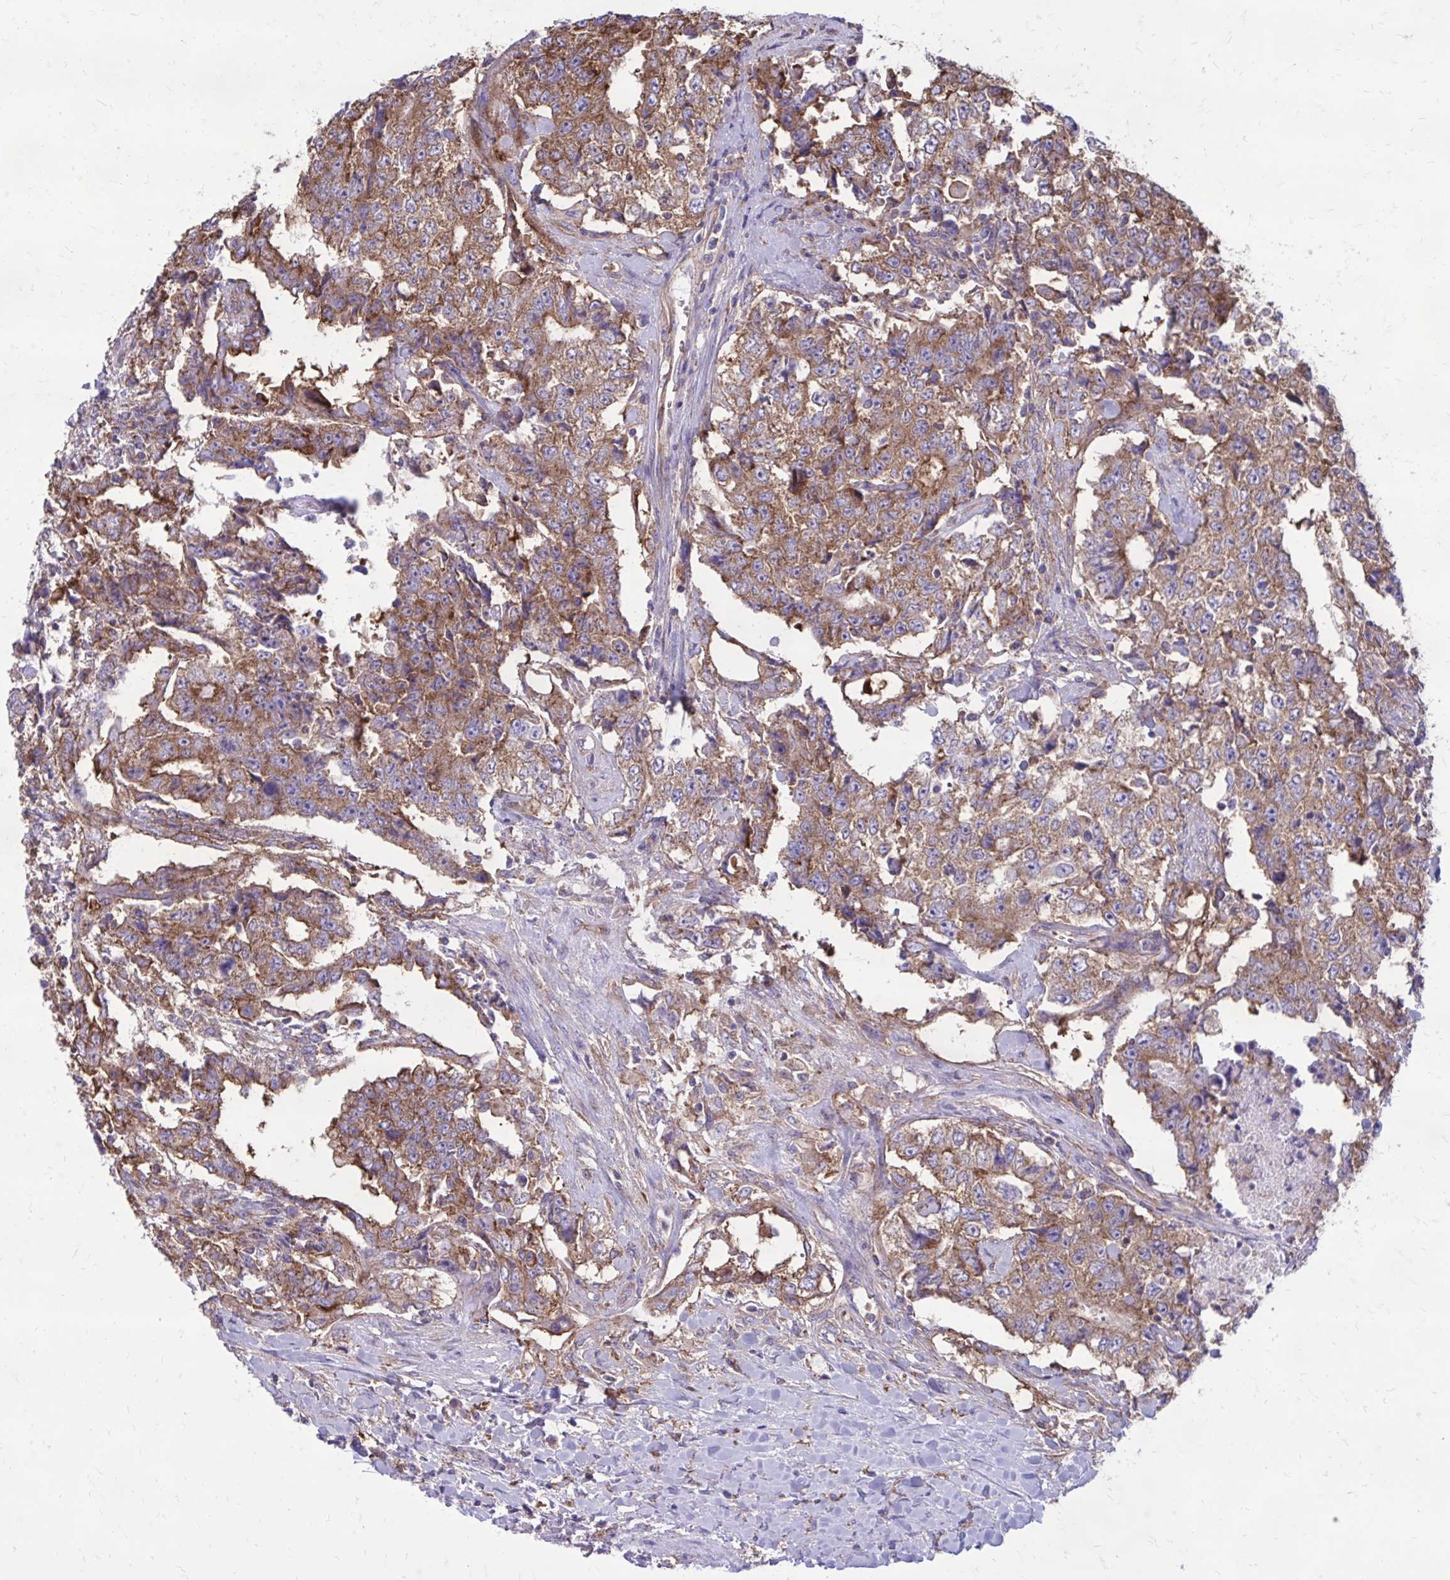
{"staining": {"intensity": "moderate", "quantity": ">75%", "location": "cytoplasmic/membranous"}, "tissue": "testis cancer", "cell_type": "Tumor cells", "image_type": "cancer", "snomed": [{"axis": "morphology", "description": "Carcinoma, Embryonal, NOS"}, {"axis": "topography", "description": "Testis"}], "caption": "The histopathology image demonstrates a brown stain indicating the presence of a protein in the cytoplasmic/membranous of tumor cells in testis cancer (embryonal carcinoma).", "gene": "CLTA", "patient": {"sex": "male", "age": 24}}